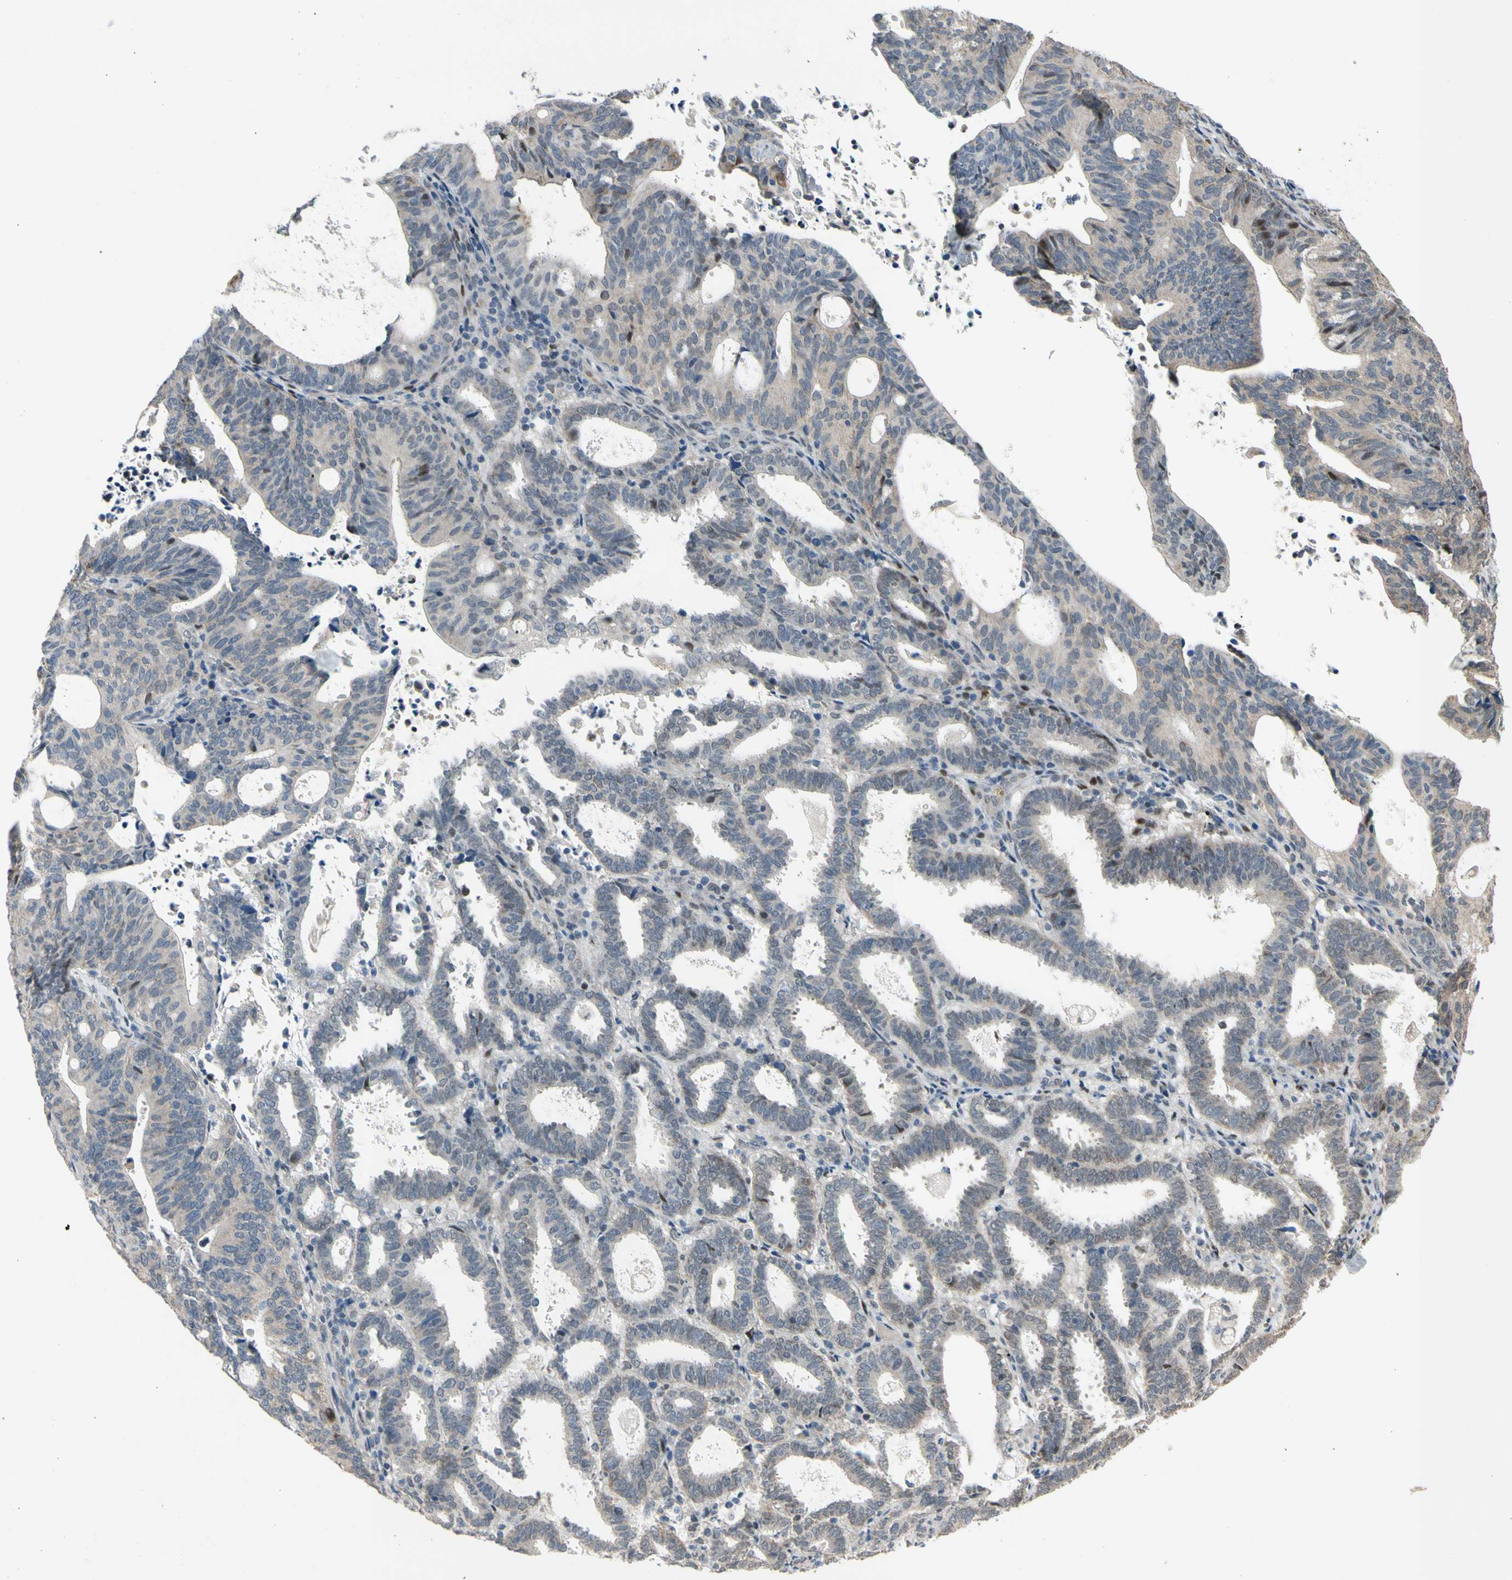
{"staining": {"intensity": "moderate", "quantity": "<25%", "location": "nuclear"}, "tissue": "endometrial cancer", "cell_type": "Tumor cells", "image_type": "cancer", "snomed": [{"axis": "morphology", "description": "Adenocarcinoma, NOS"}, {"axis": "topography", "description": "Uterus"}], "caption": "Endometrial cancer (adenocarcinoma) stained with DAB immunohistochemistry (IHC) demonstrates low levels of moderate nuclear positivity in approximately <25% of tumor cells.", "gene": "ZNF184", "patient": {"sex": "female", "age": 83}}